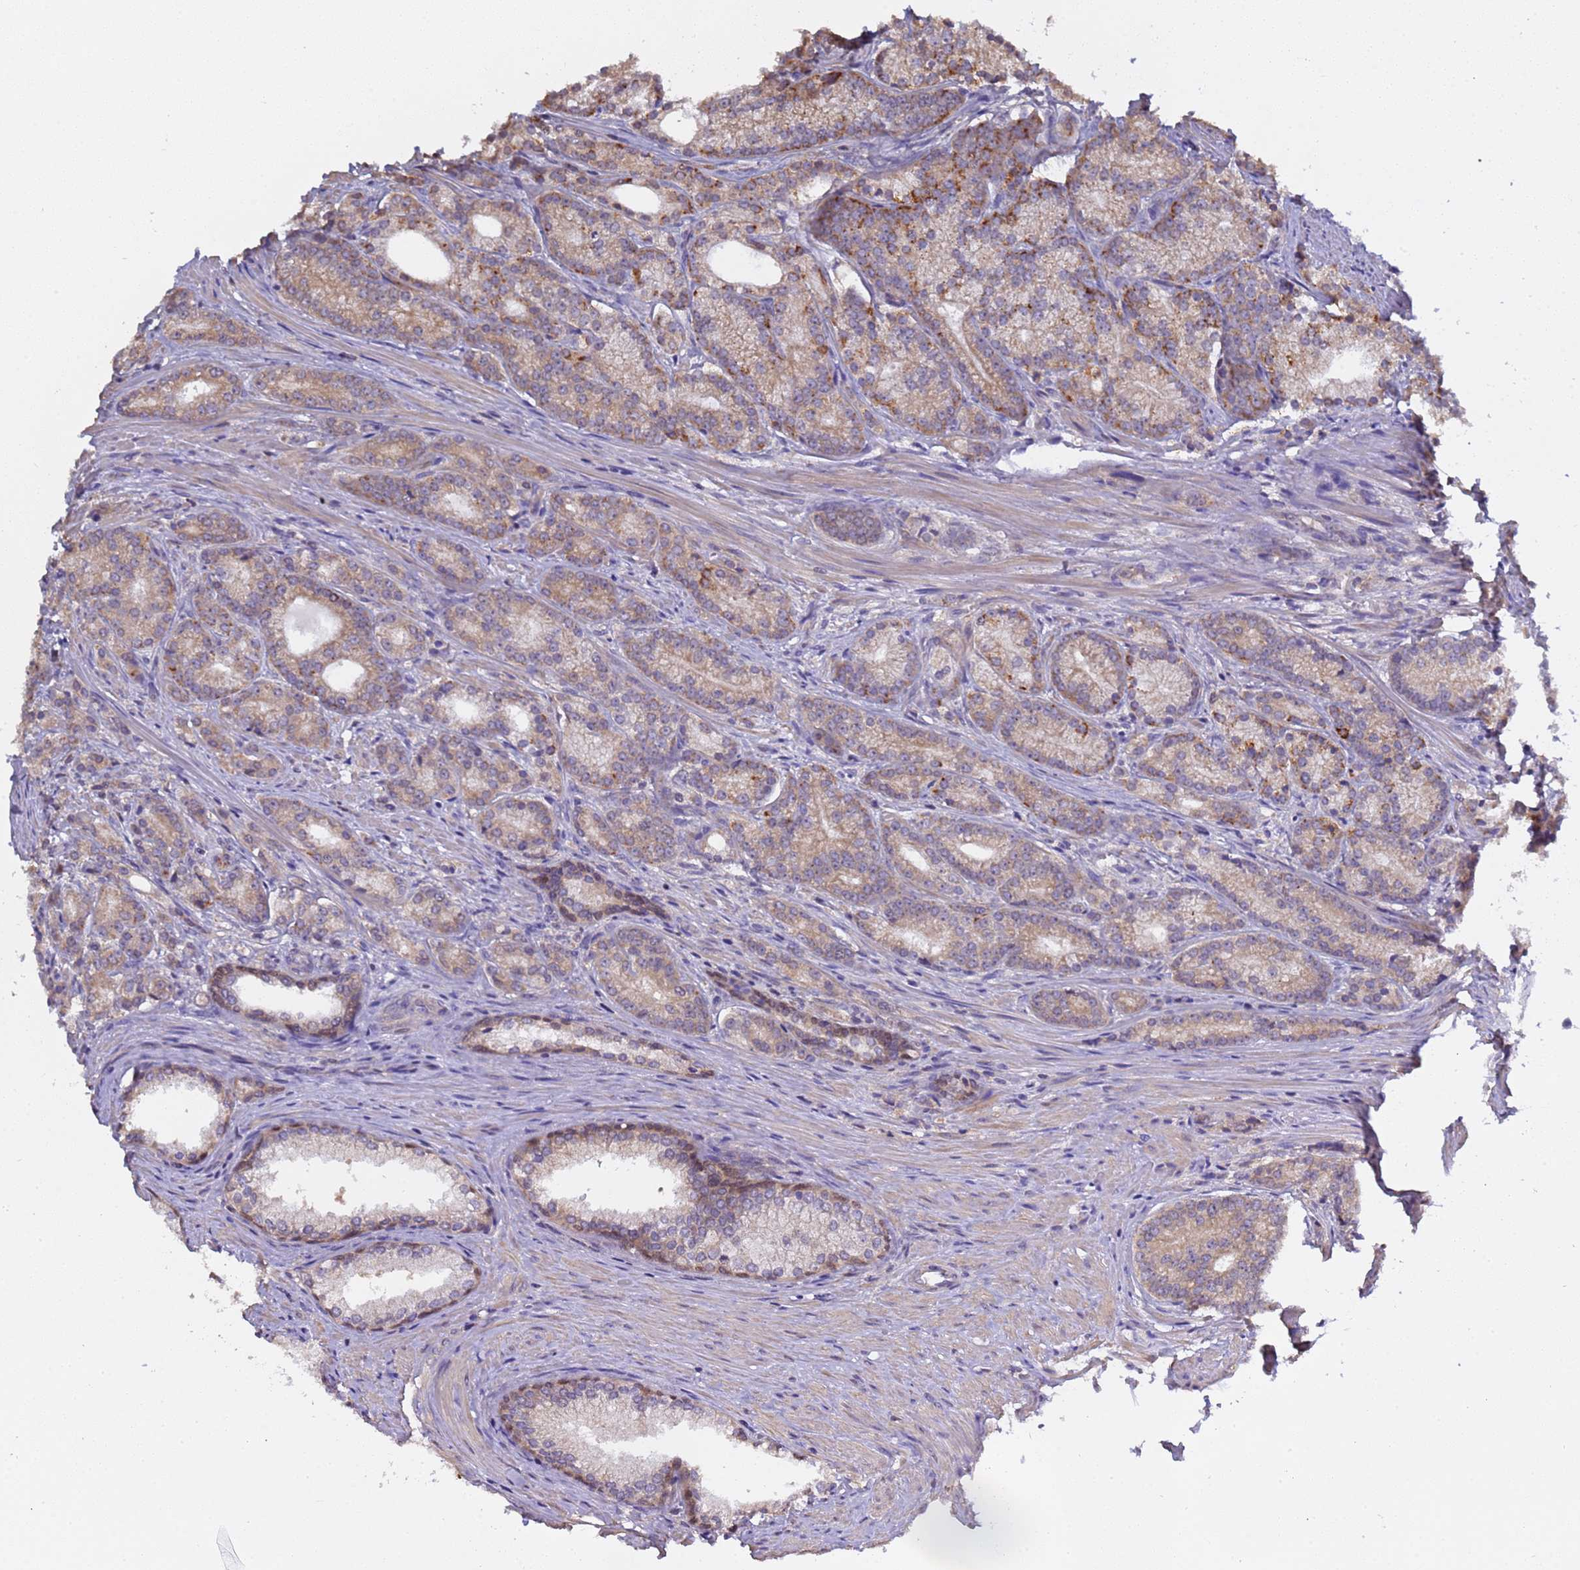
{"staining": {"intensity": "moderate", "quantity": "25%-75%", "location": "cytoplasmic/membranous"}, "tissue": "prostate cancer", "cell_type": "Tumor cells", "image_type": "cancer", "snomed": [{"axis": "morphology", "description": "Adenocarcinoma, Low grade"}, {"axis": "topography", "description": "Prostate"}], "caption": "Tumor cells exhibit moderate cytoplasmic/membranous staining in approximately 25%-75% of cells in prostate cancer (adenocarcinoma (low-grade)).", "gene": "ELMOD2", "patient": {"sex": "male", "age": 71}}